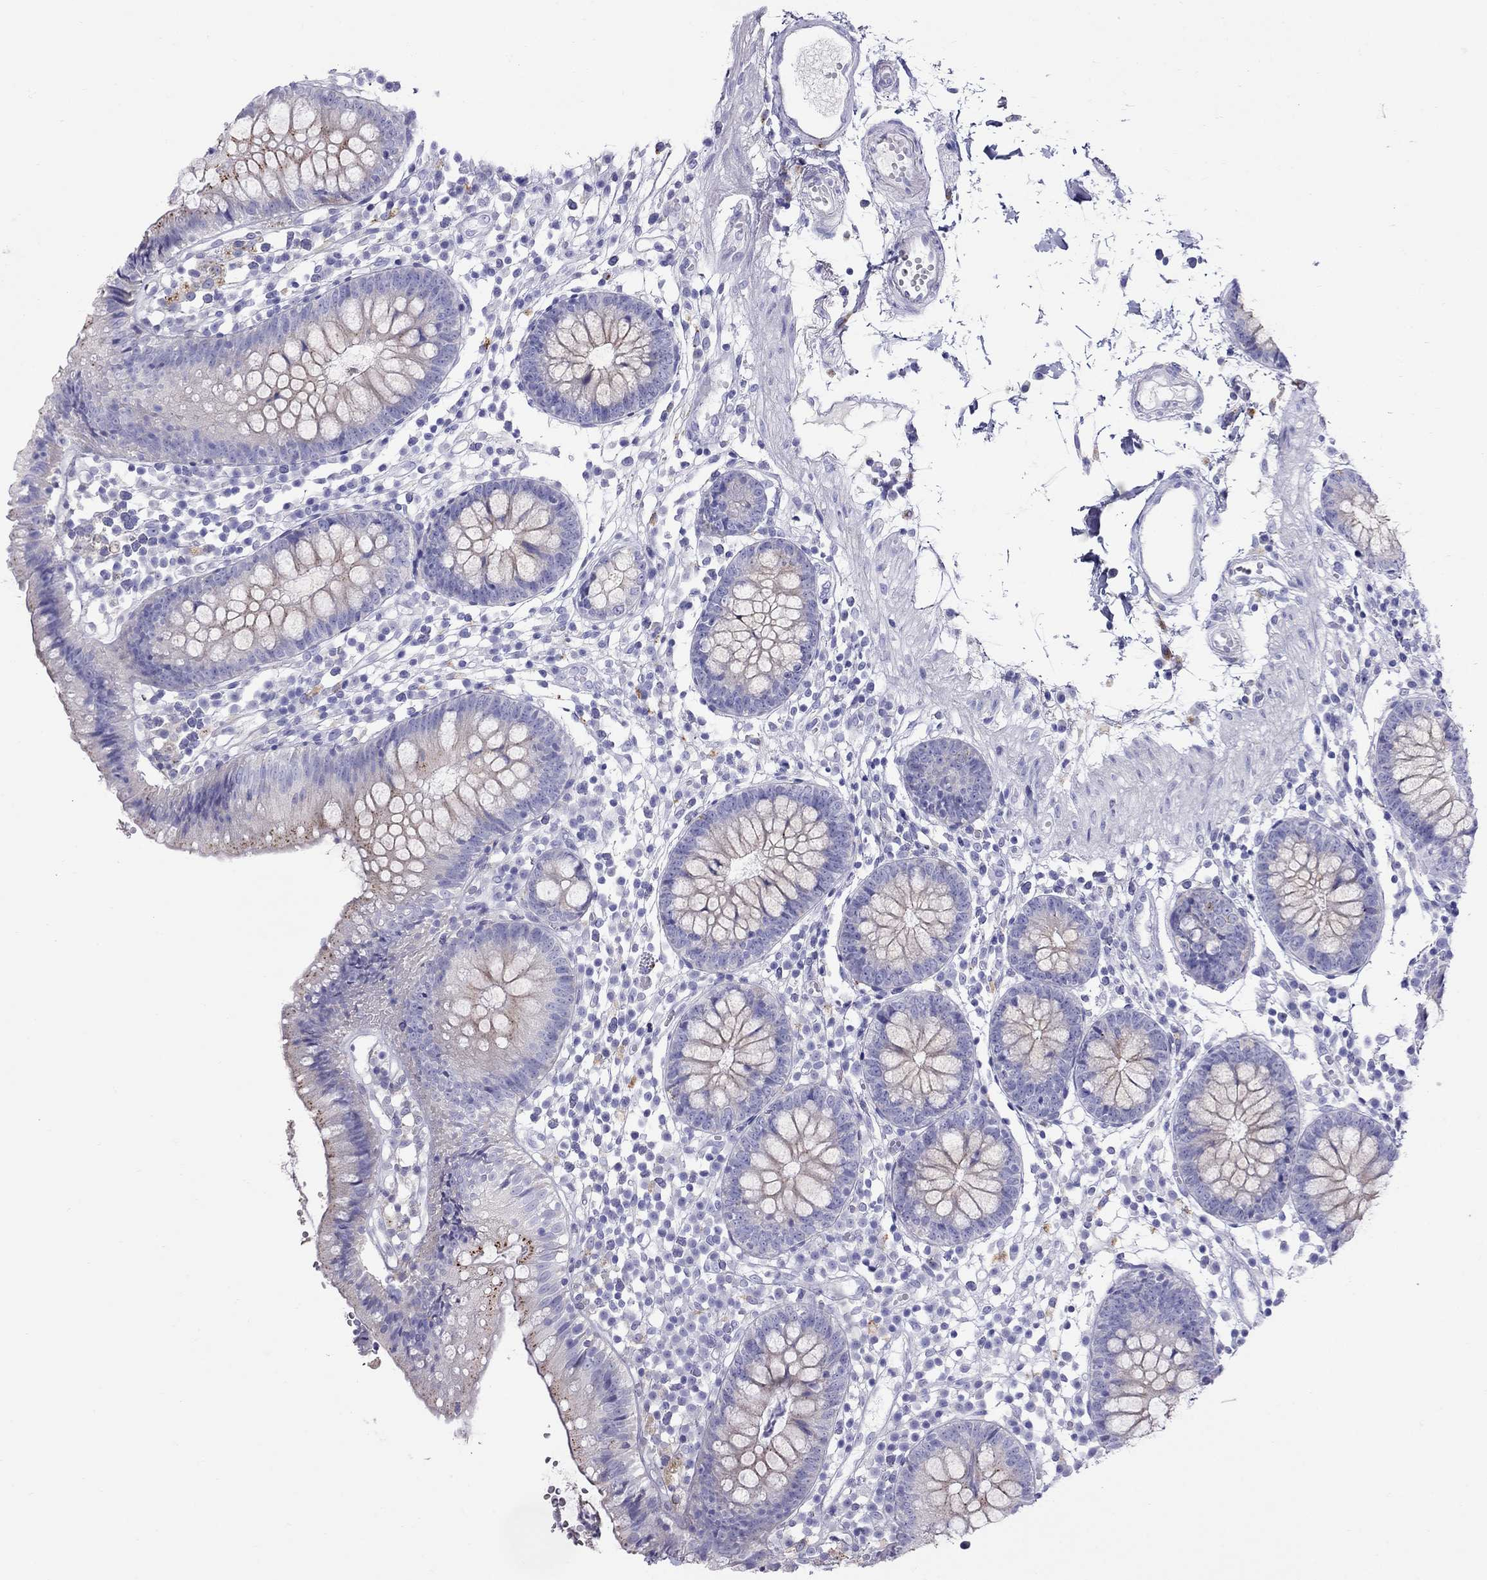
{"staining": {"intensity": "negative", "quantity": "none", "location": "none"}, "tissue": "colon", "cell_type": "Endothelial cells", "image_type": "normal", "snomed": [{"axis": "morphology", "description": "Normal tissue, NOS"}, {"axis": "topography", "description": "Rectum"}], "caption": "This is an immunohistochemistry micrograph of normal human colon. There is no positivity in endothelial cells.", "gene": "CLPSL2", "patient": {"sex": "male", "age": 70}}